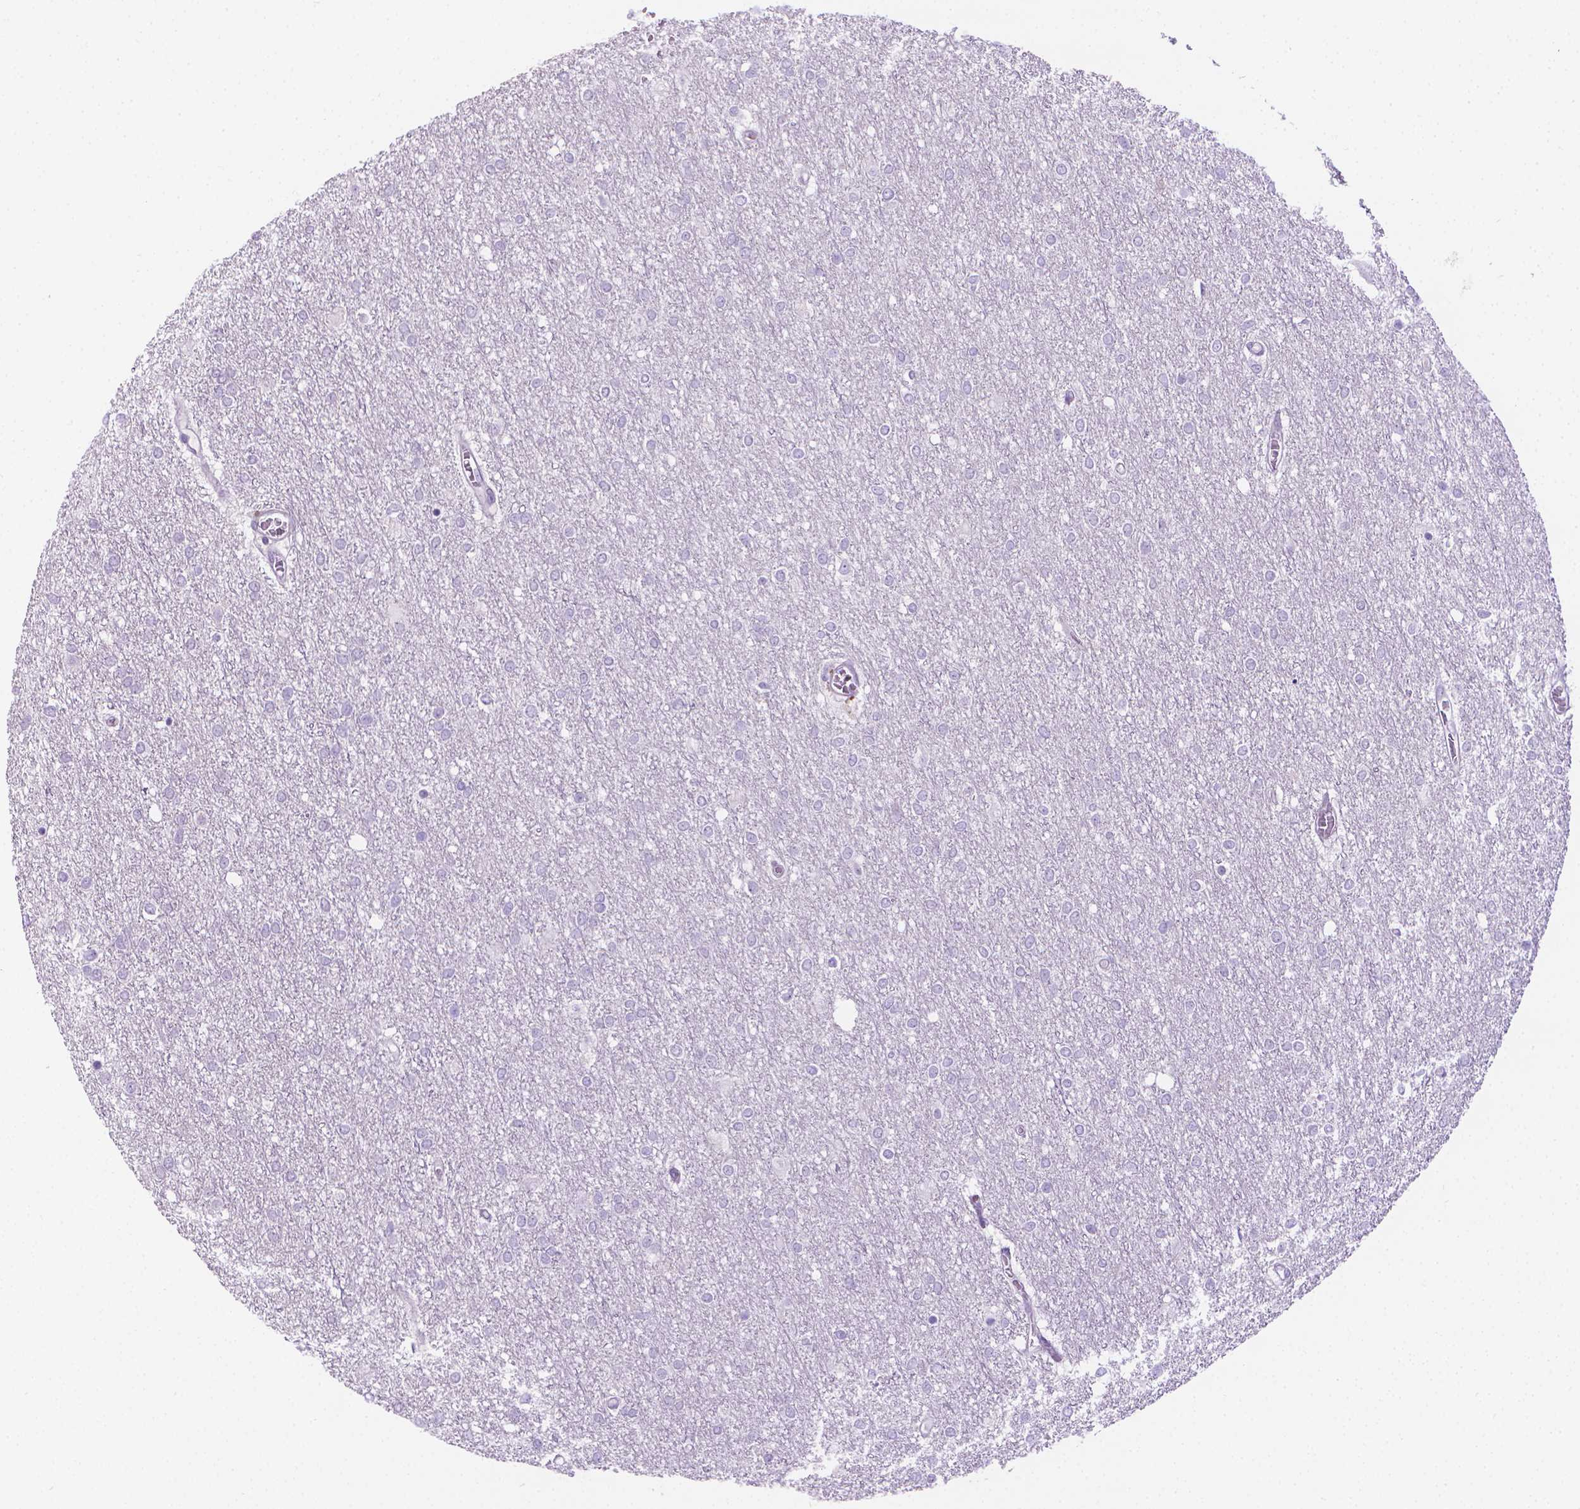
{"staining": {"intensity": "negative", "quantity": "none", "location": "none"}, "tissue": "glioma", "cell_type": "Tumor cells", "image_type": "cancer", "snomed": [{"axis": "morphology", "description": "Glioma, malignant, High grade"}, {"axis": "topography", "description": "Brain"}], "caption": "DAB immunohistochemical staining of malignant glioma (high-grade) reveals no significant staining in tumor cells.", "gene": "SPAG6", "patient": {"sex": "female", "age": 61}}